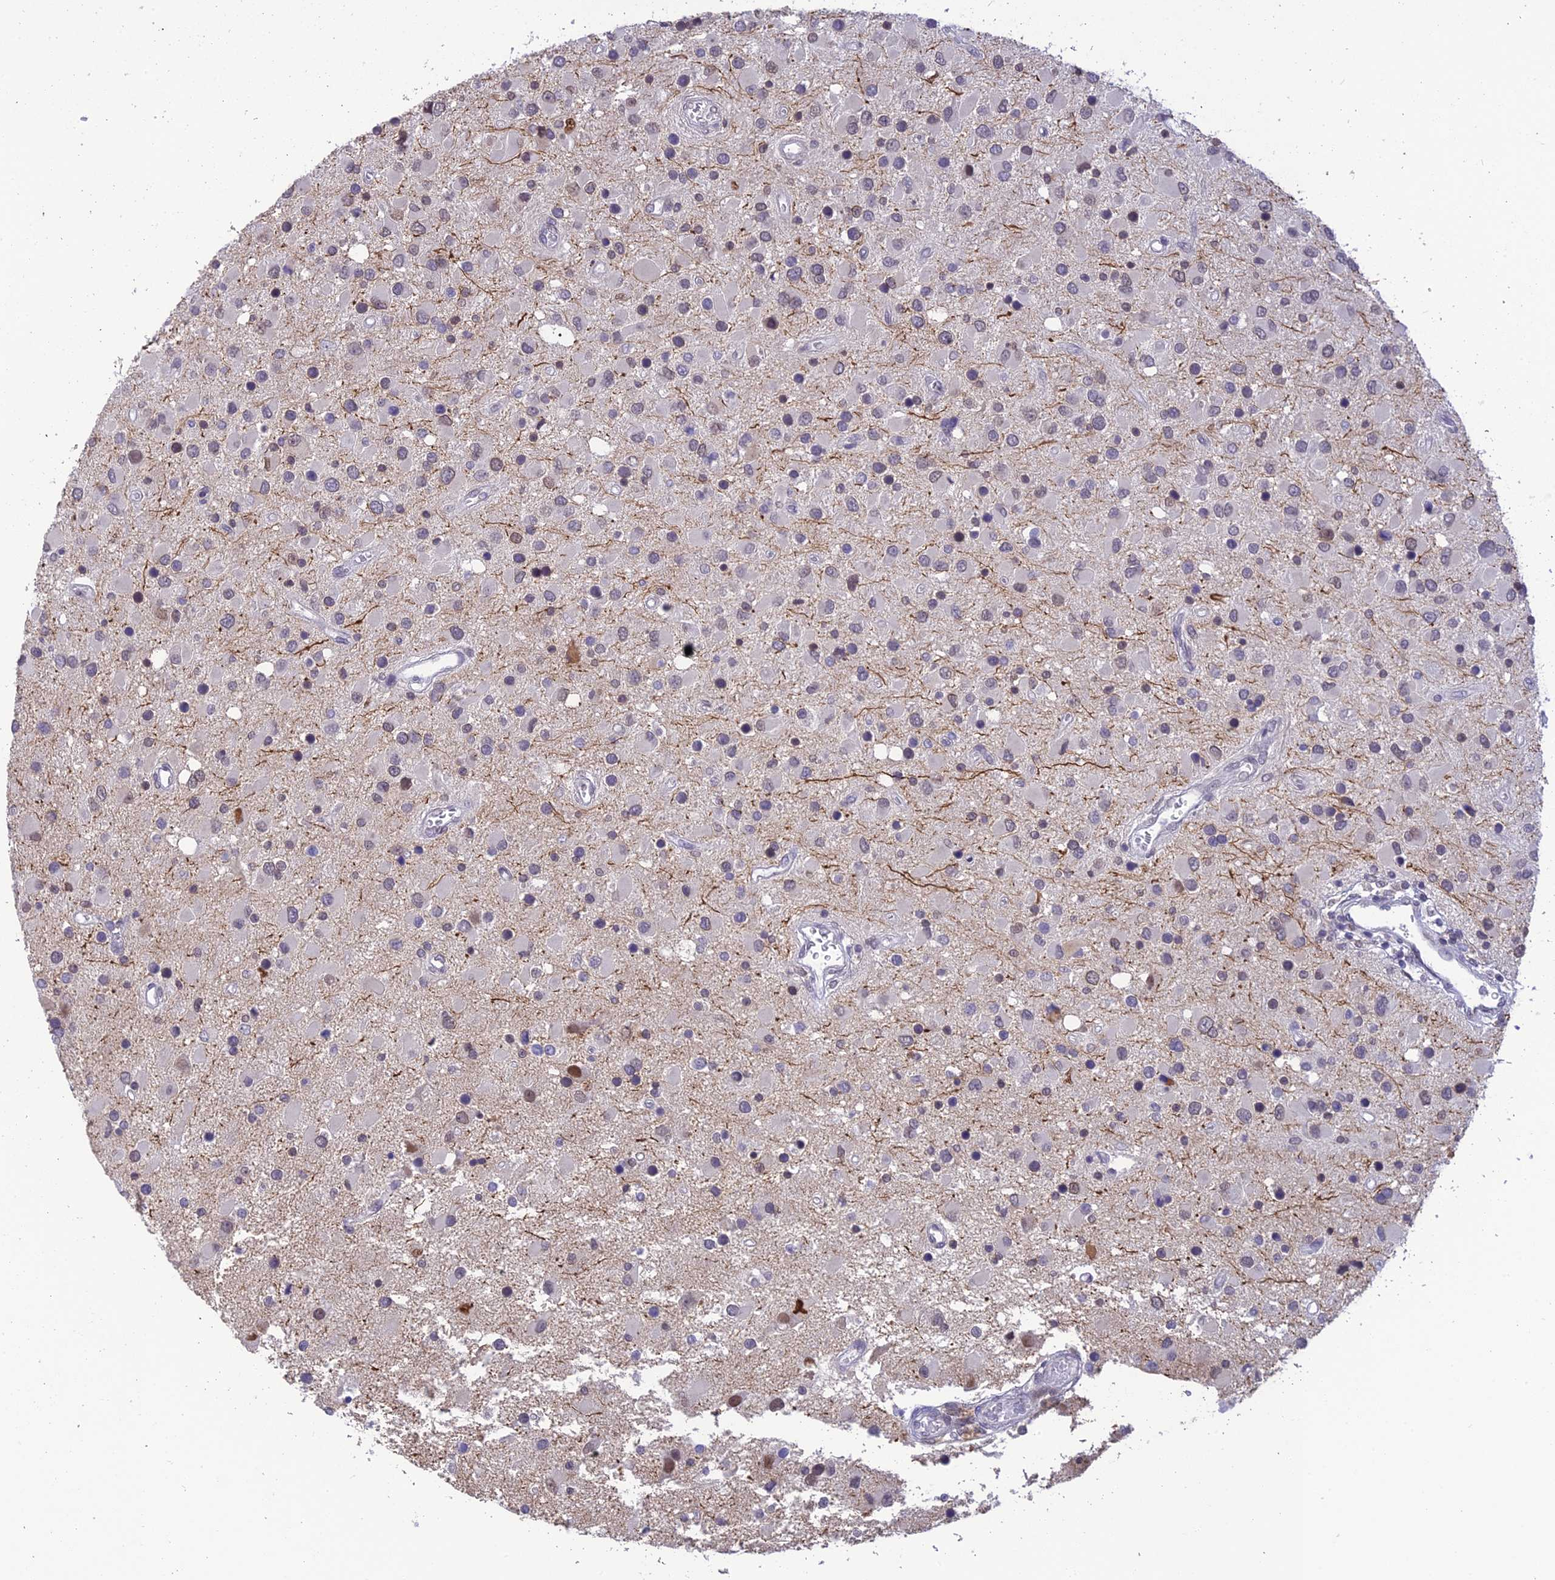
{"staining": {"intensity": "negative", "quantity": "none", "location": "none"}, "tissue": "glioma", "cell_type": "Tumor cells", "image_type": "cancer", "snomed": [{"axis": "morphology", "description": "Glioma, malignant, High grade"}, {"axis": "topography", "description": "Brain"}], "caption": "Glioma stained for a protein using immunohistochemistry reveals no positivity tumor cells.", "gene": "BMT2", "patient": {"sex": "male", "age": 53}}